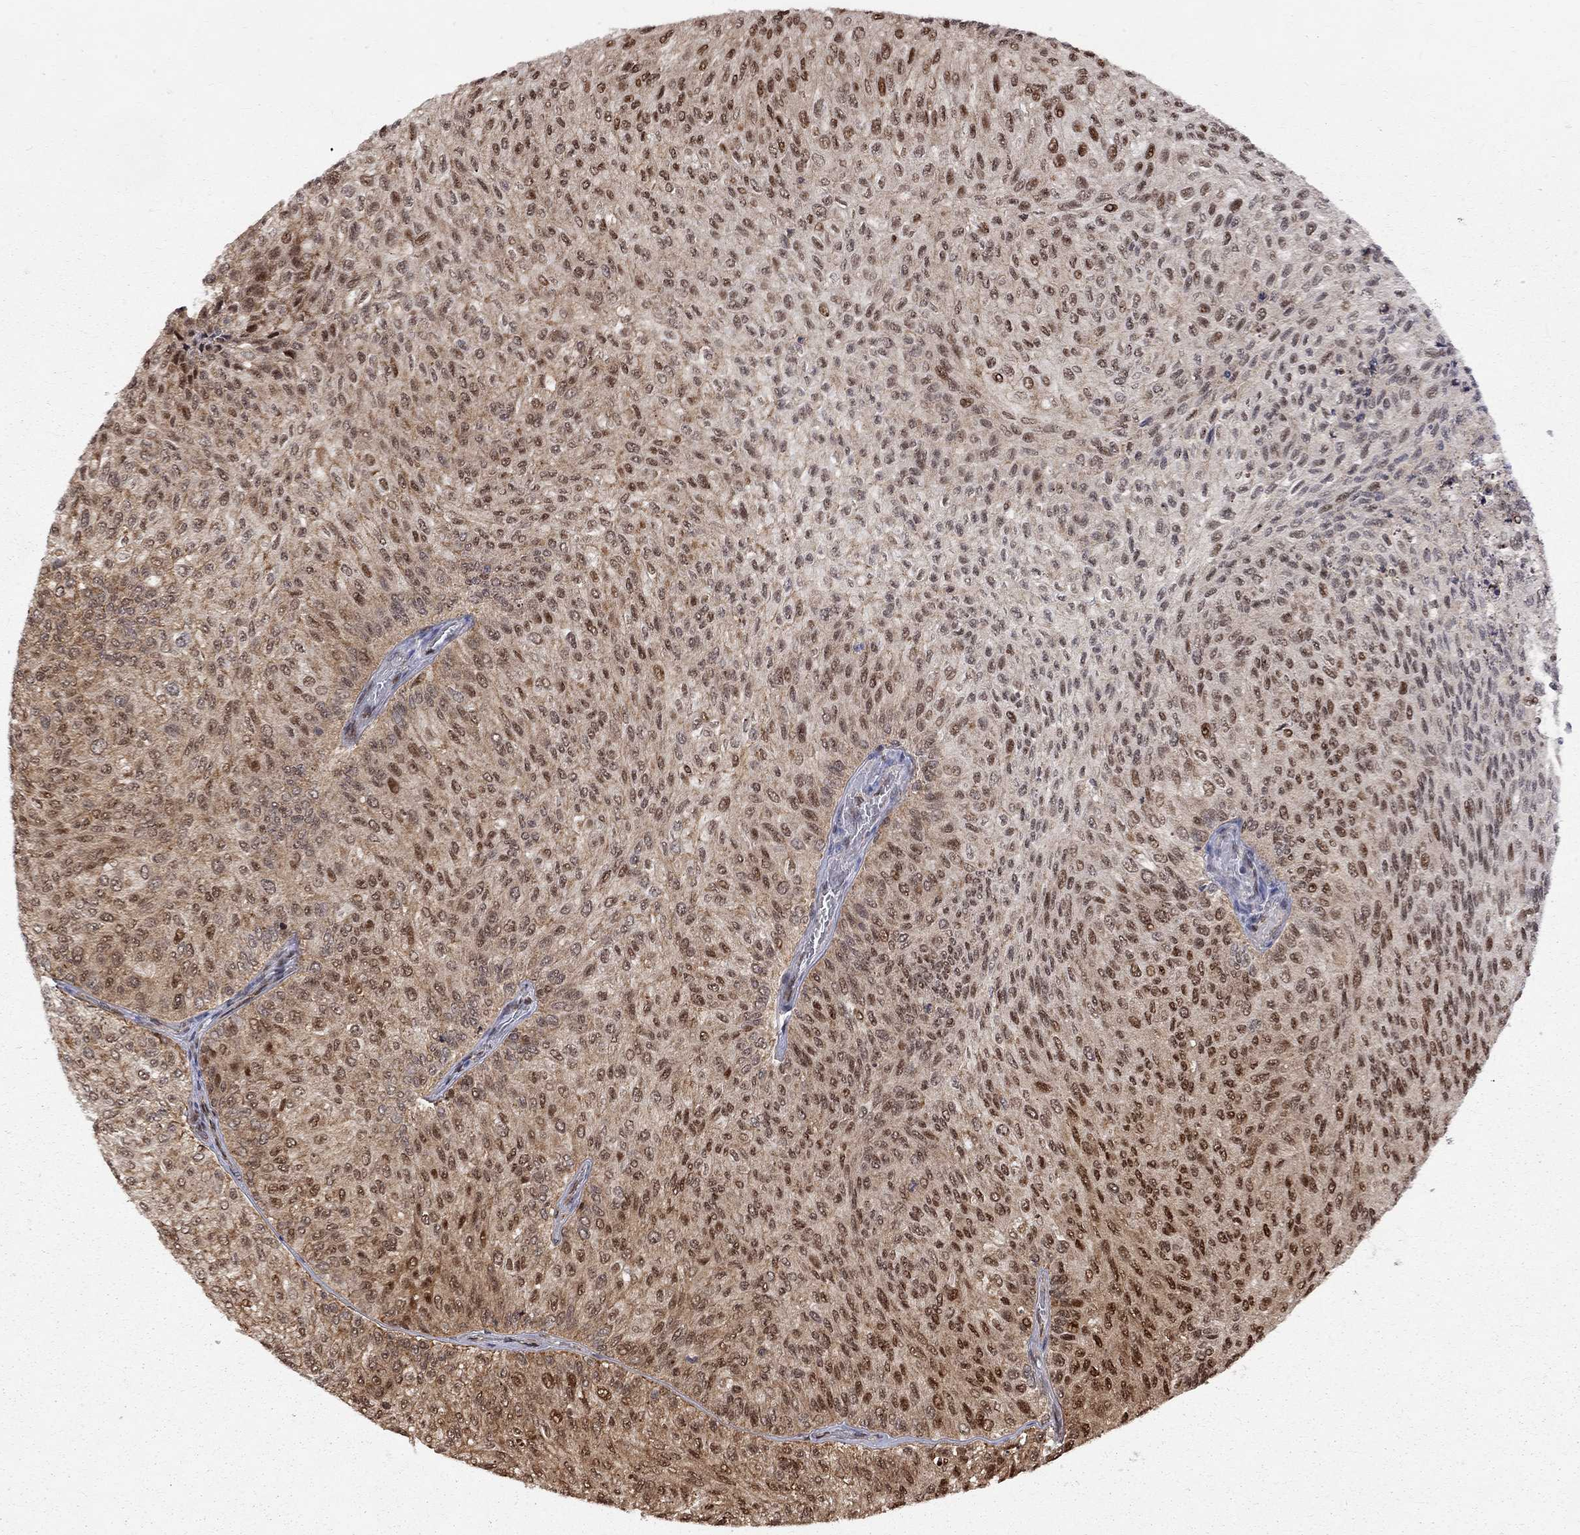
{"staining": {"intensity": "strong", "quantity": "25%-75%", "location": "cytoplasmic/membranous,nuclear"}, "tissue": "urothelial cancer", "cell_type": "Tumor cells", "image_type": "cancer", "snomed": [{"axis": "morphology", "description": "Urothelial carcinoma, Low grade"}, {"axis": "topography", "description": "Urinary bladder"}], "caption": "IHC image of neoplastic tissue: human urothelial cancer stained using immunohistochemistry shows high levels of strong protein expression localized specifically in the cytoplasmic/membranous and nuclear of tumor cells, appearing as a cytoplasmic/membranous and nuclear brown color.", "gene": "ELOB", "patient": {"sex": "male", "age": 78}}